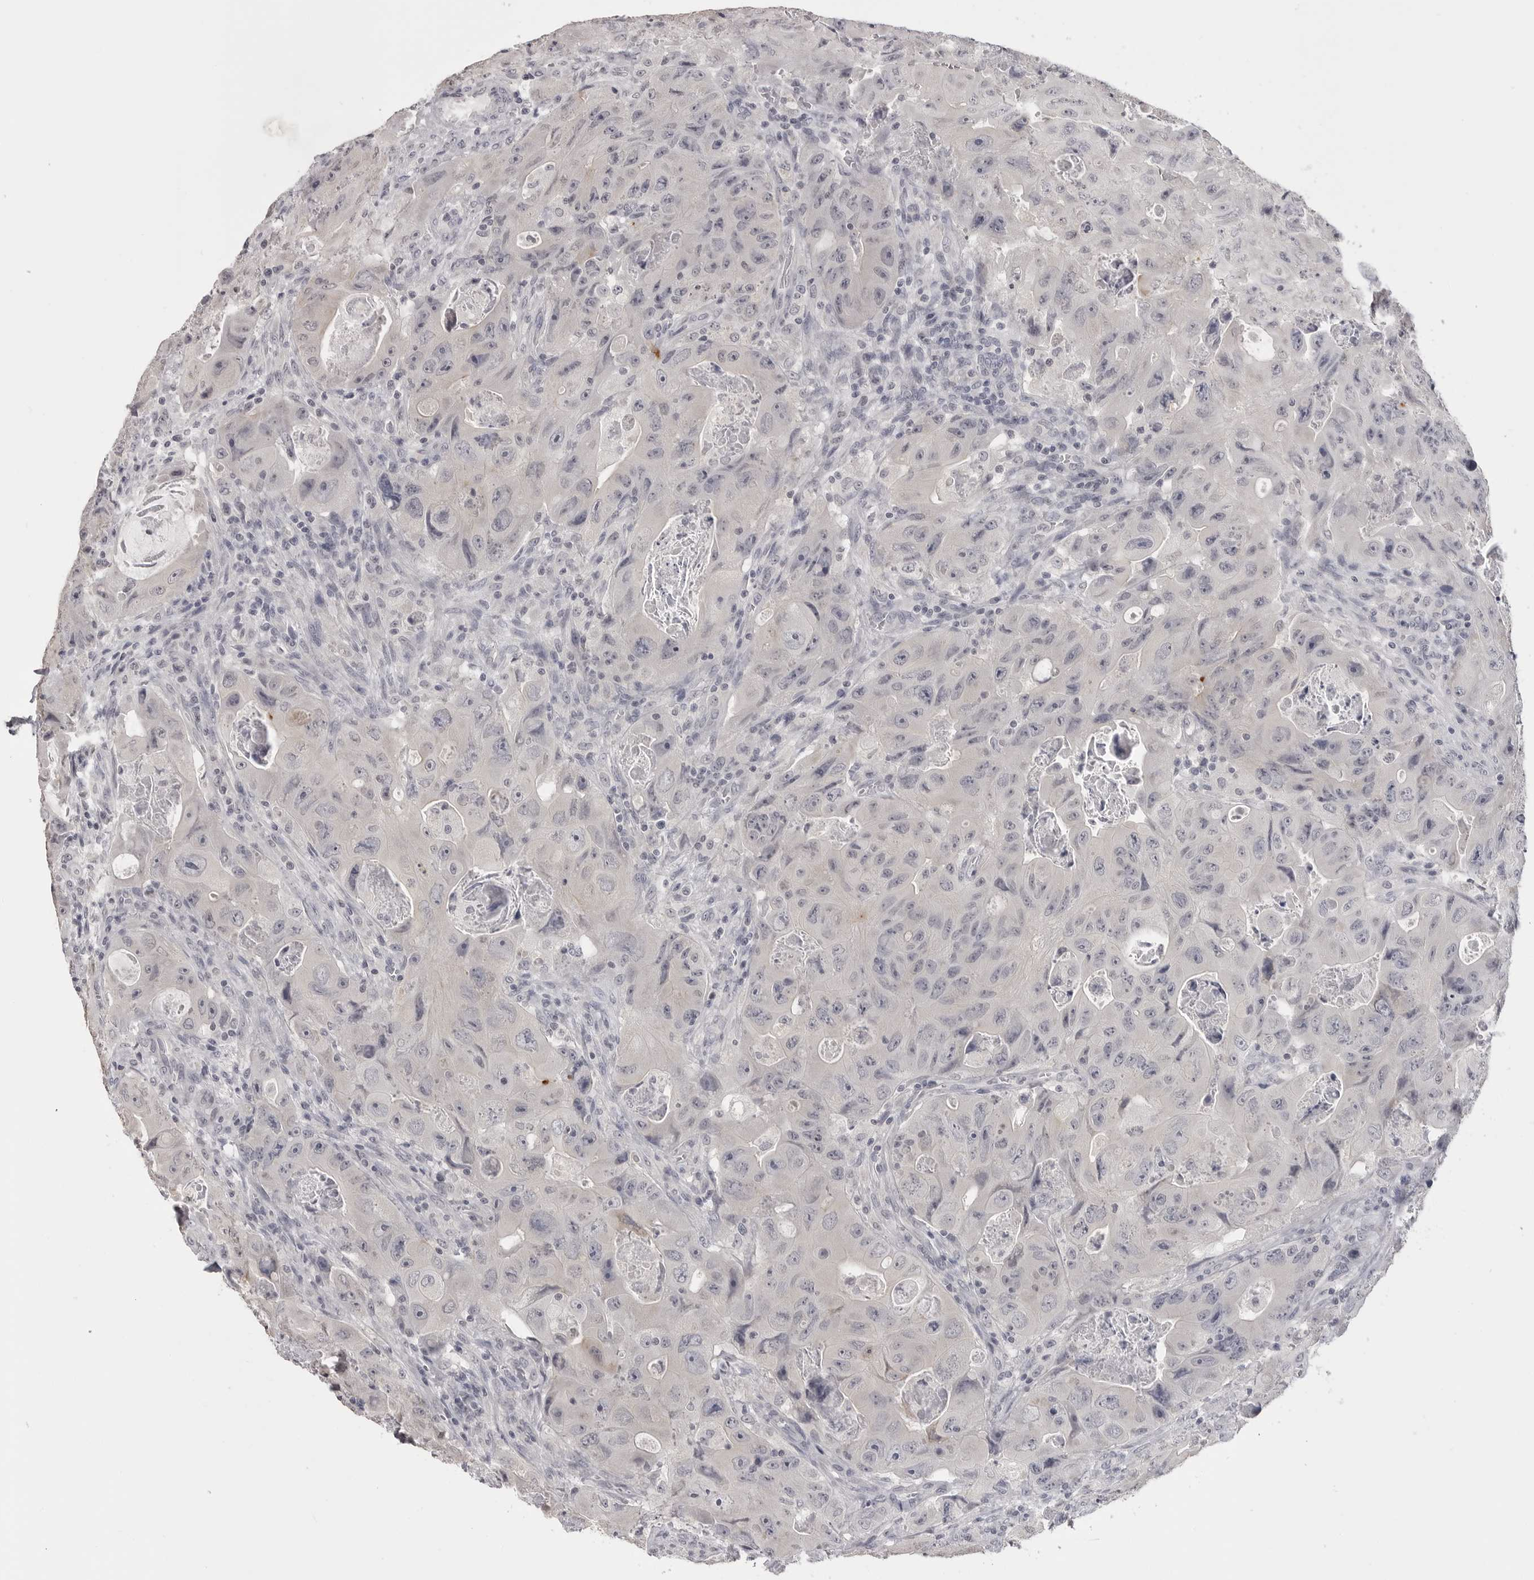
{"staining": {"intensity": "negative", "quantity": "none", "location": "none"}, "tissue": "colorectal cancer", "cell_type": "Tumor cells", "image_type": "cancer", "snomed": [{"axis": "morphology", "description": "Adenocarcinoma, NOS"}, {"axis": "topography", "description": "Colon"}], "caption": "This is a micrograph of immunohistochemistry (IHC) staining of adenocarcinoma (colorectal), which shows no expression in tumor cells.", "gene": "GPN2", "patient": {"sex": "female", "age": 46}}